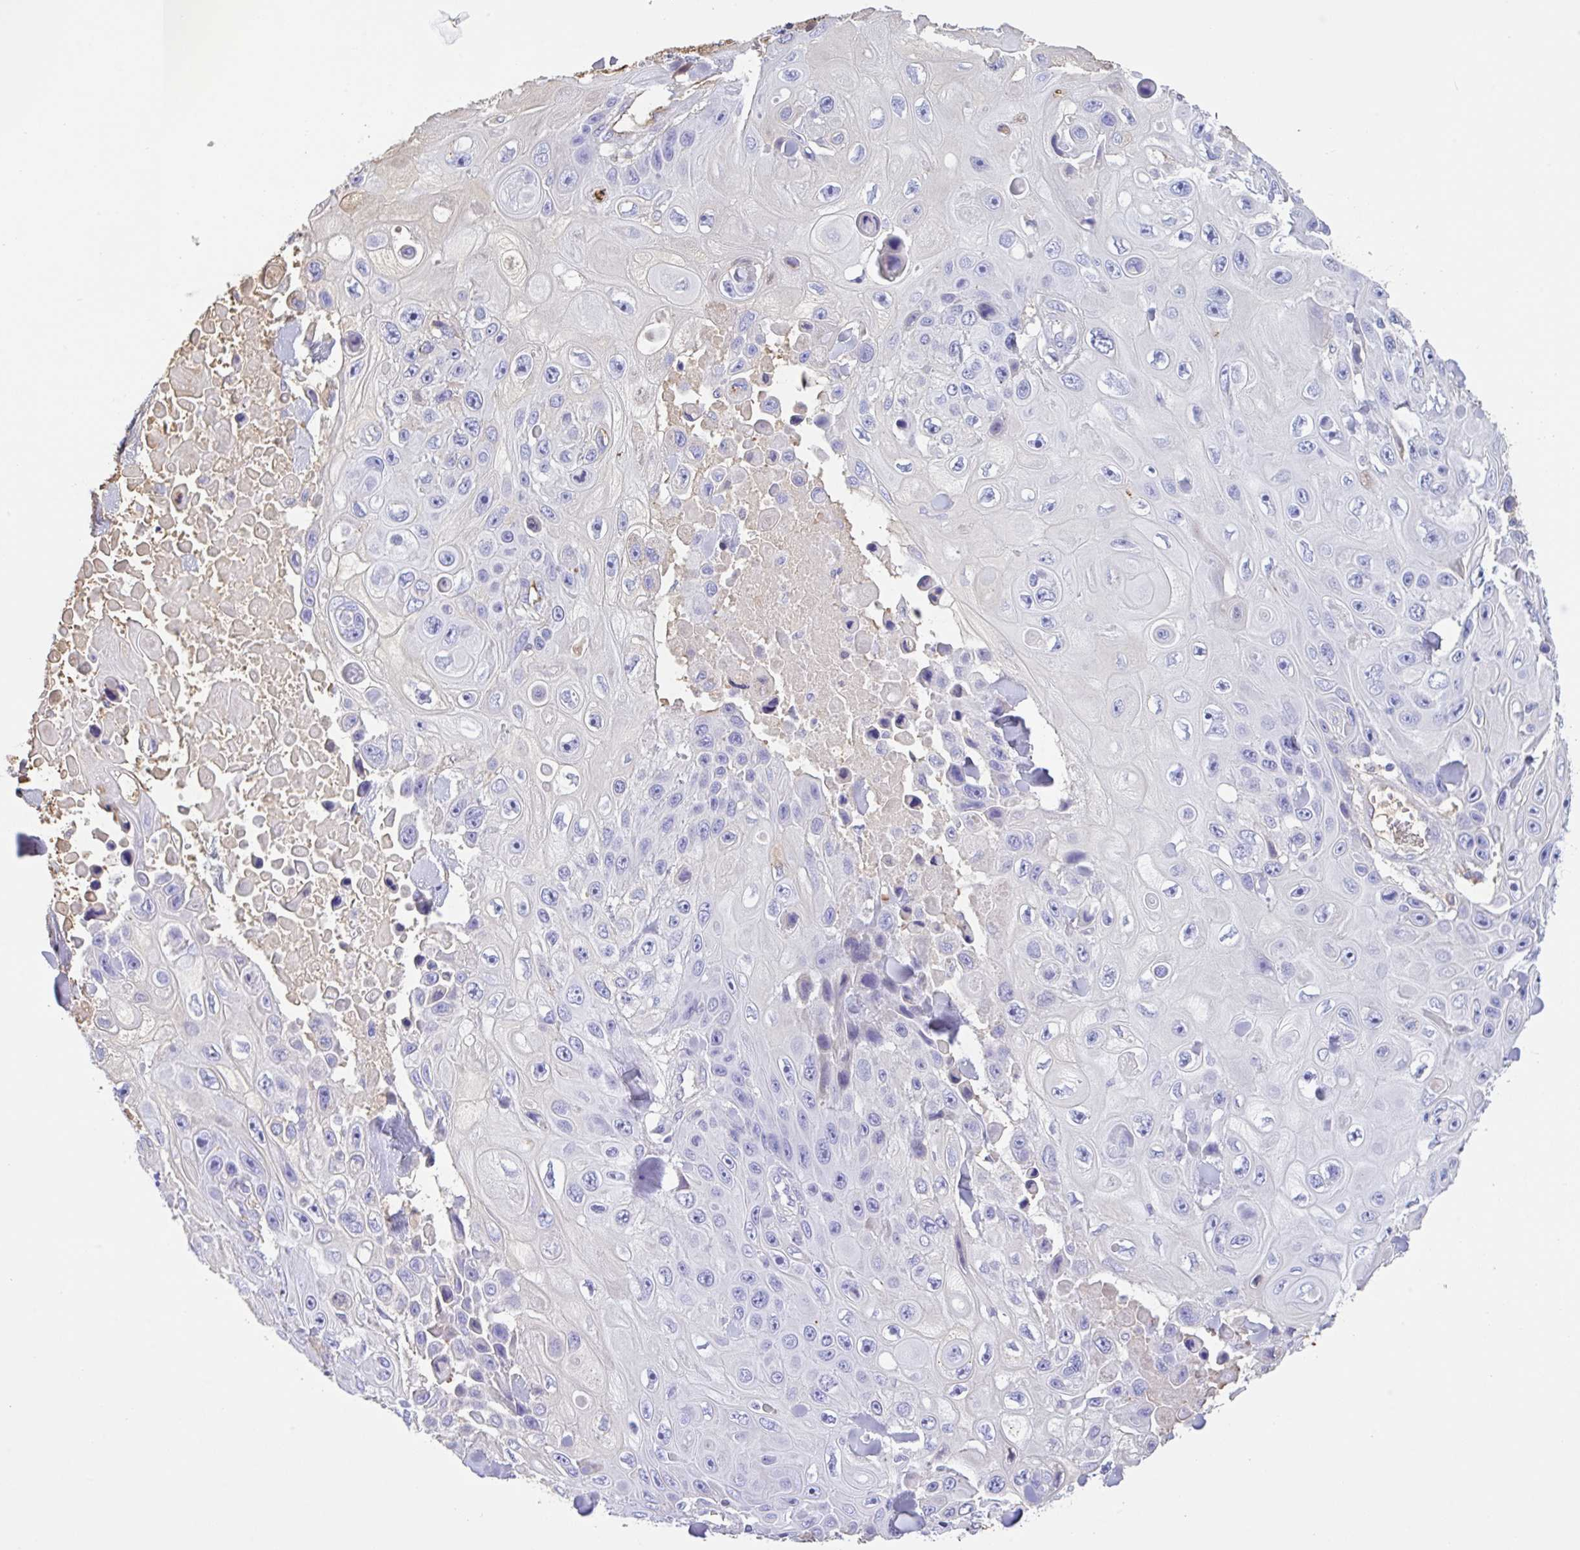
{"staining": {"intensity": "negative", "quantity": "none", "location": "none"}, "tissue": "skin cancer", "cell_type": "Tumor cells", "image_type": "cancer", "snomed": [{"axis": "morphology", "description": "Squamous cell carcinoma, NOS"}, {"axis": "topography", "description": "Skin"}], "caption": "This is an IHC histopathology image of human skin cancer (squamous cell carcinoma). There is no positivity in tumor cells.", "gene": "HOXC12", "patient": {"sex": "male", "age": 82}}